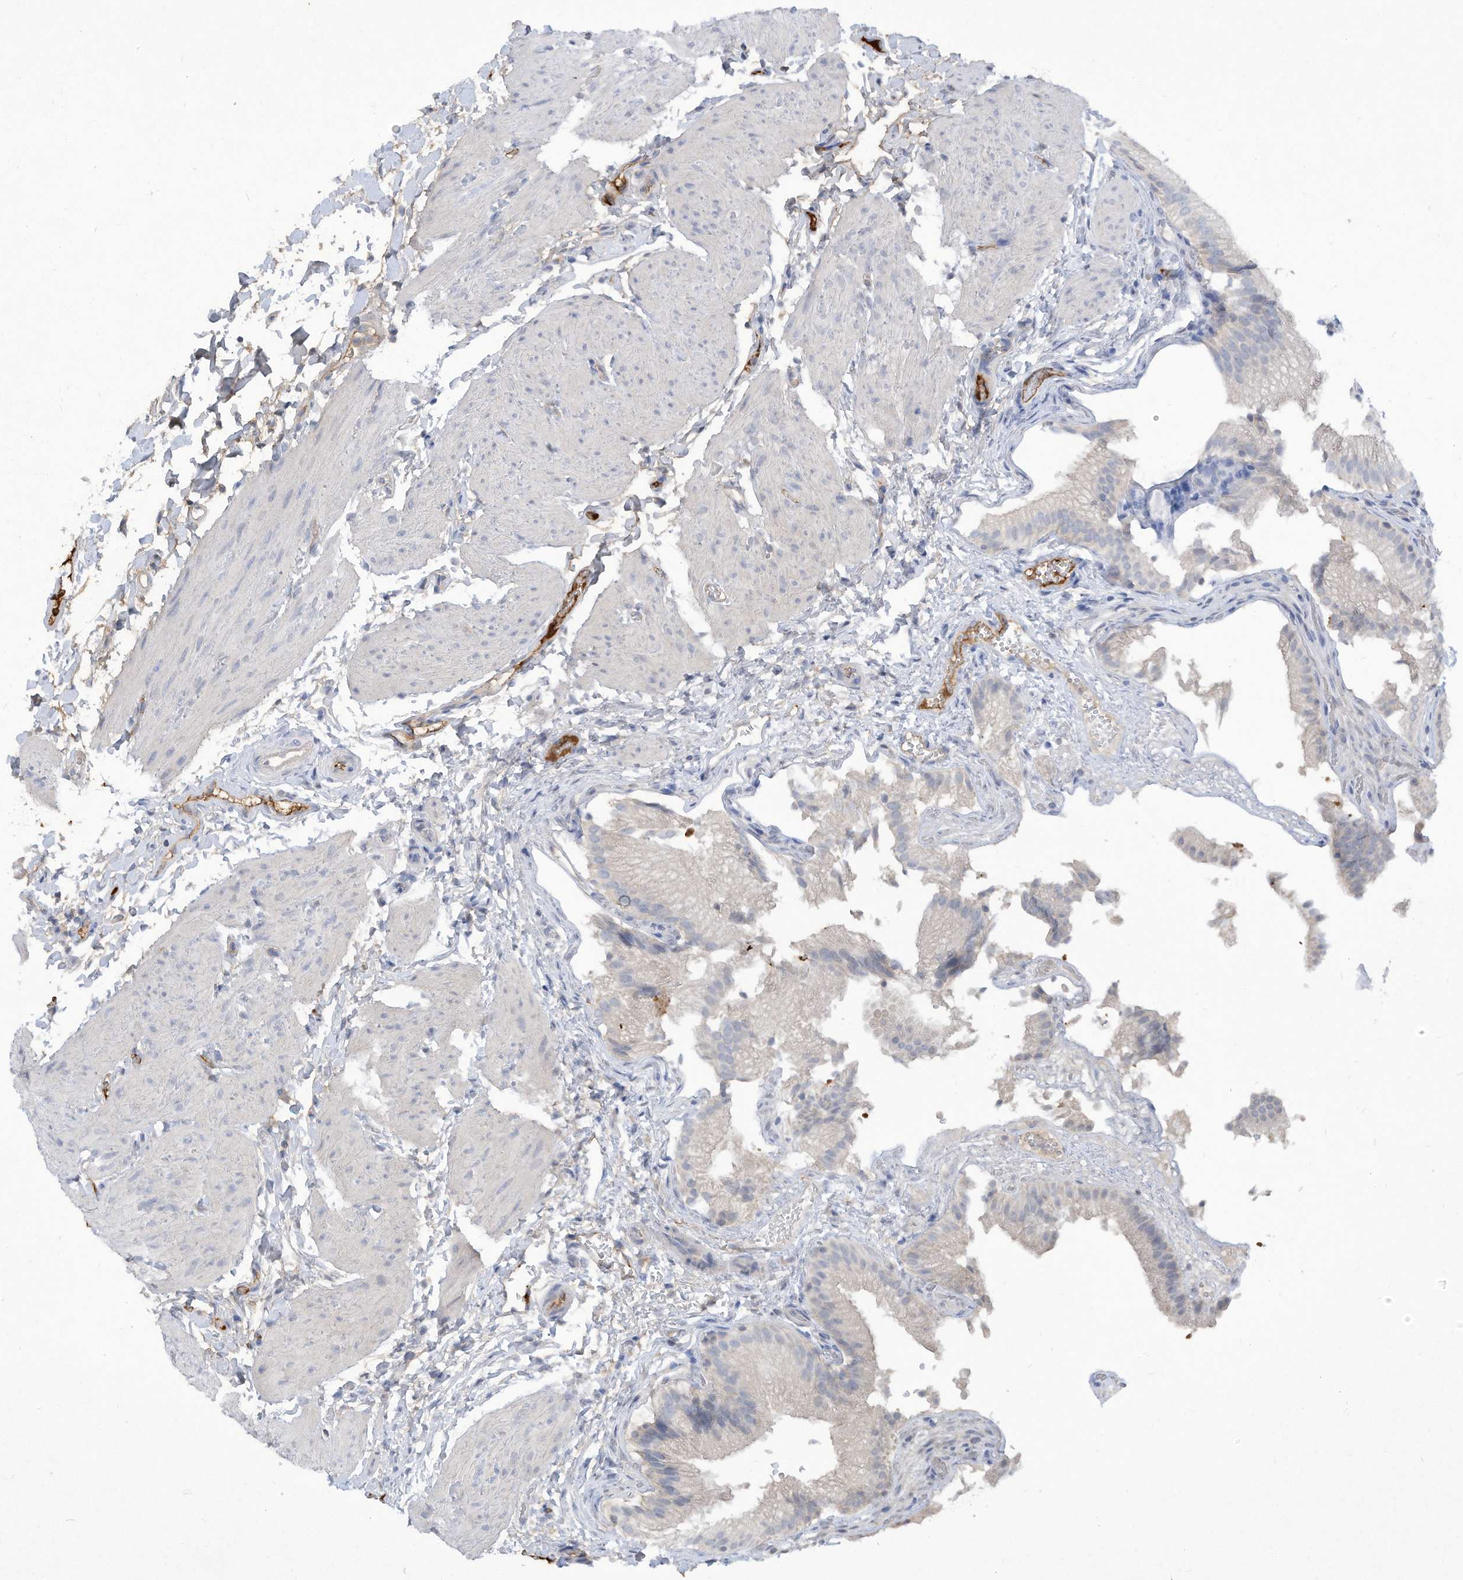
{"staining": {"intensity": "negative", "quantity": "none", "location": "none"}, "tissue": "gallbladder", "cell_type": "Glandular cells", "image_type": "normal", "snomed": [{"axis": "morphology", "description": "Normal tissue, NOS"}, {"axis": "topography", "description": "Gallbladder"}], "caption": "Immunohistochemical staining of unremarkable gallbladder demonstrates no significant expression in glandular cells. The staining was performed using DAB (3,3'-diaminobenzidine) to visualize the protein expression in brown, while the nuclei were stained in blue with hematoxylin (Magnification: 20x).", "gene": "HAS3", "patient": {"sex": "female", "age": 30}}